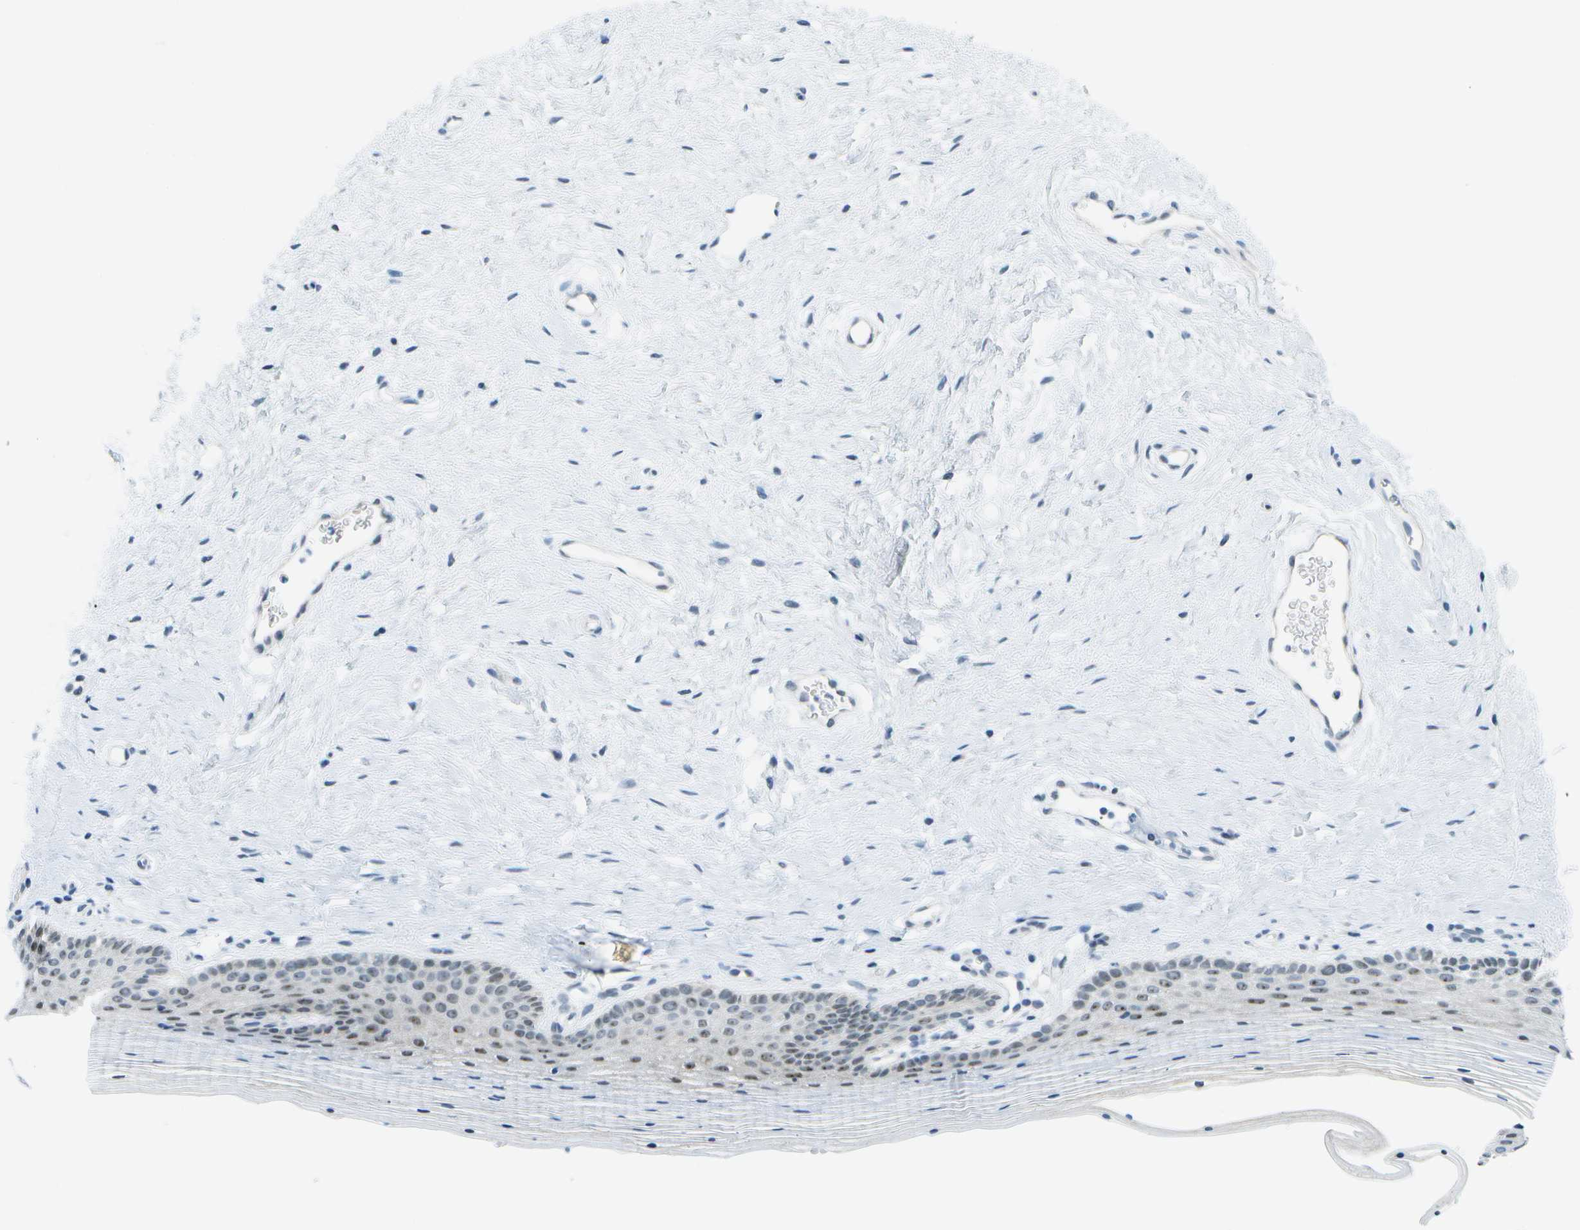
{"staining": {"intensity": "weak", "quantity": "25%-75%", "location": "nuclear"}, "tissue": "vagina", "cell_type": "Squamous epithelial cells", "image_type": "normal", "snomed": [{"axis": "morphology", "description": "Normal tissue, NOS"}, {"axis": "topography", "description": "Vagina"}], "caption": "Benign vagina displays weak nuclear staining in approximately 25%-75% of squamous epithelial cells (DAB (3,3'-diaminobenzidine) IHC, brown staining for protein, blue staining for nuclei)..", "gene": "PITHD1", "patient": {"sex": "female", "age": 32}}